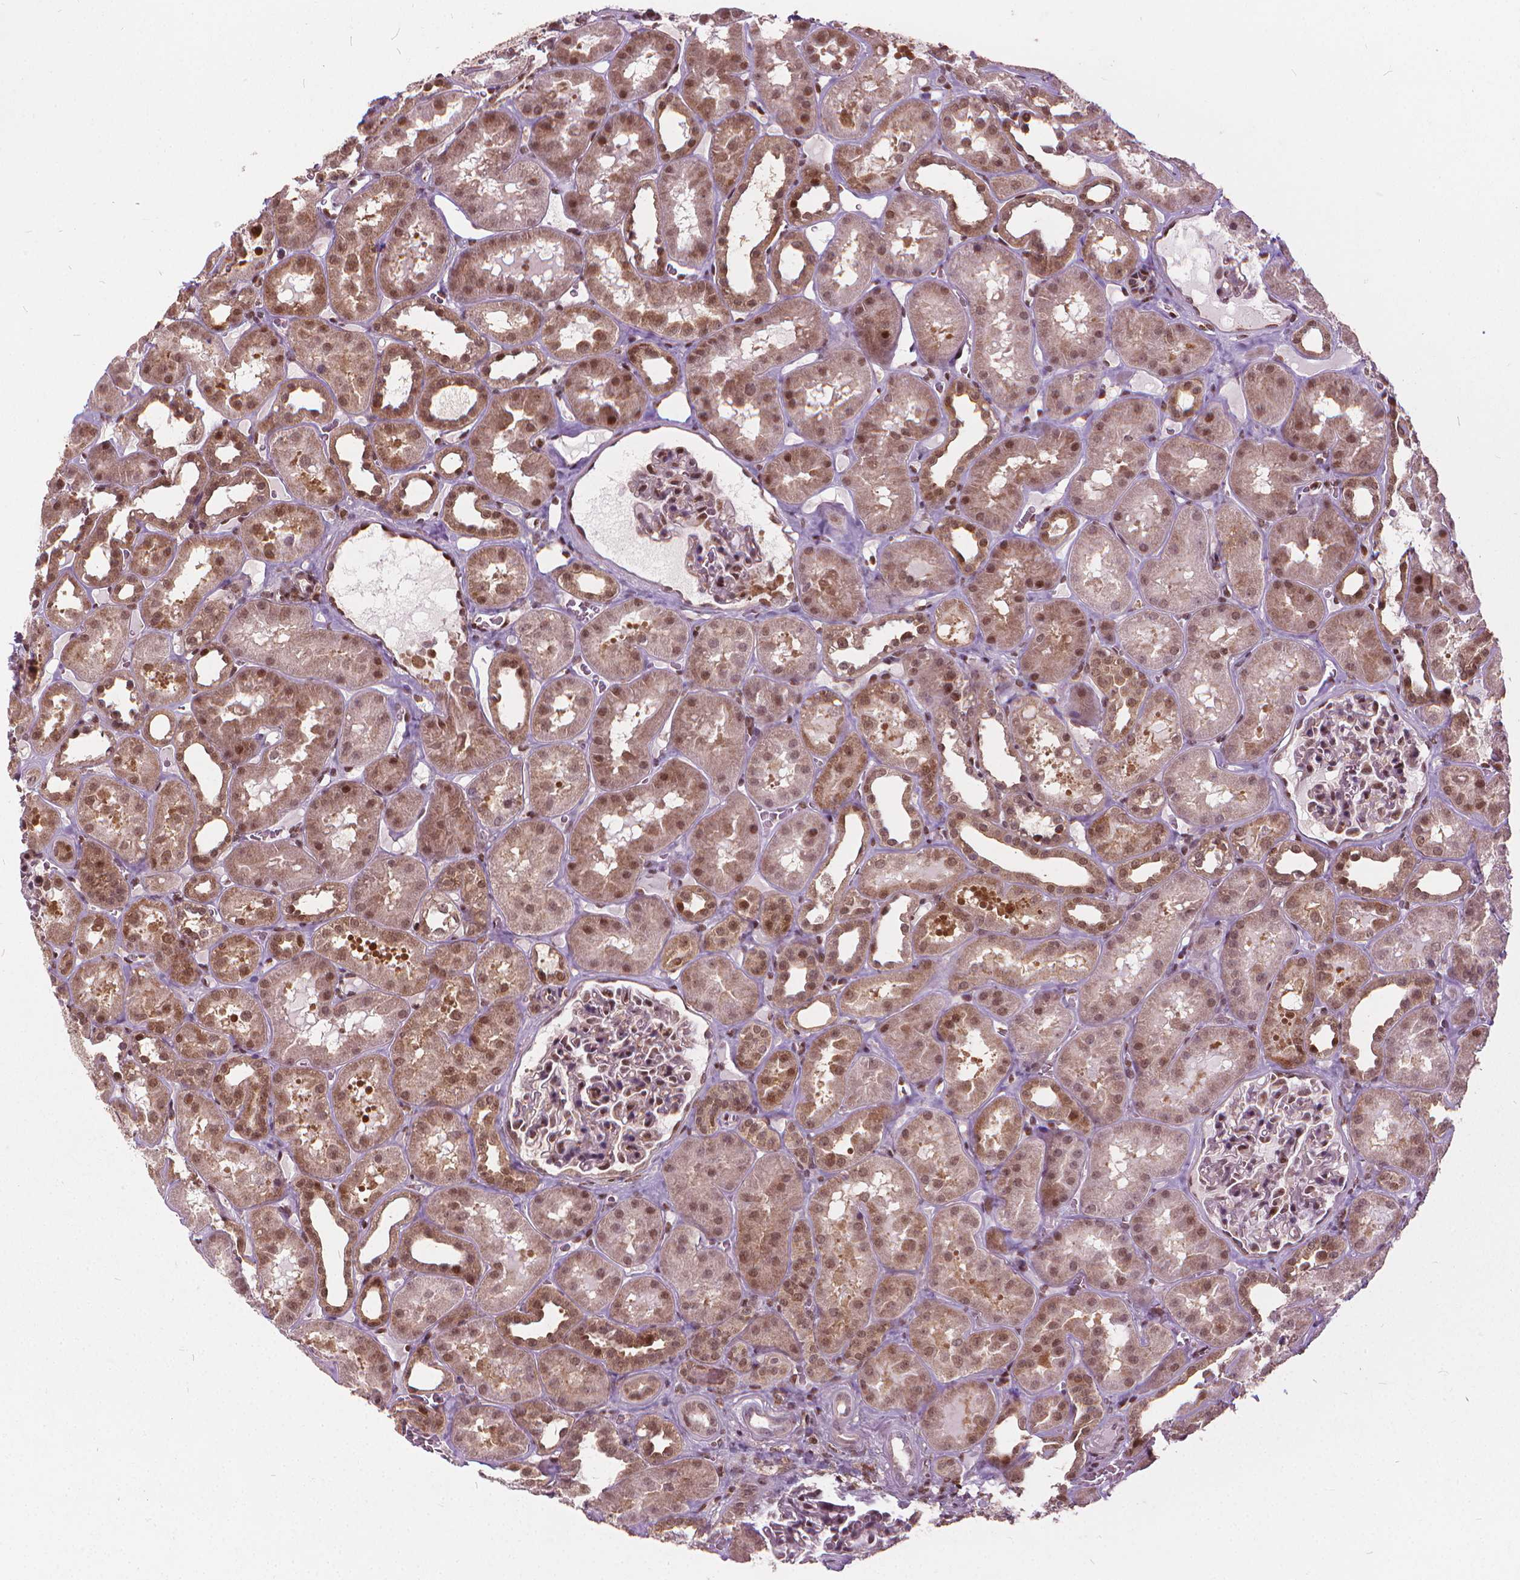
{"staining": {"intensity": "weak", "quantity": "25%-75%", "location": "nuclear"}, "tissue": "kidney", "cell_type": "Cells in glomeruli", "image_type": "normal", "snomed": [{"axis": "morphology", "description": "Normal tissue, NOS"}, {"axis": "topography", "description": "Kidney"}], "caption": "The histopathology image reveals immunohistochemical staining of normal kidney. There is weak nuclear staining is identified in approximately 25%-75% of cells in glomeruli.", "gene": "STAT5B", "patient": {"sex": "female", "age": 41}}